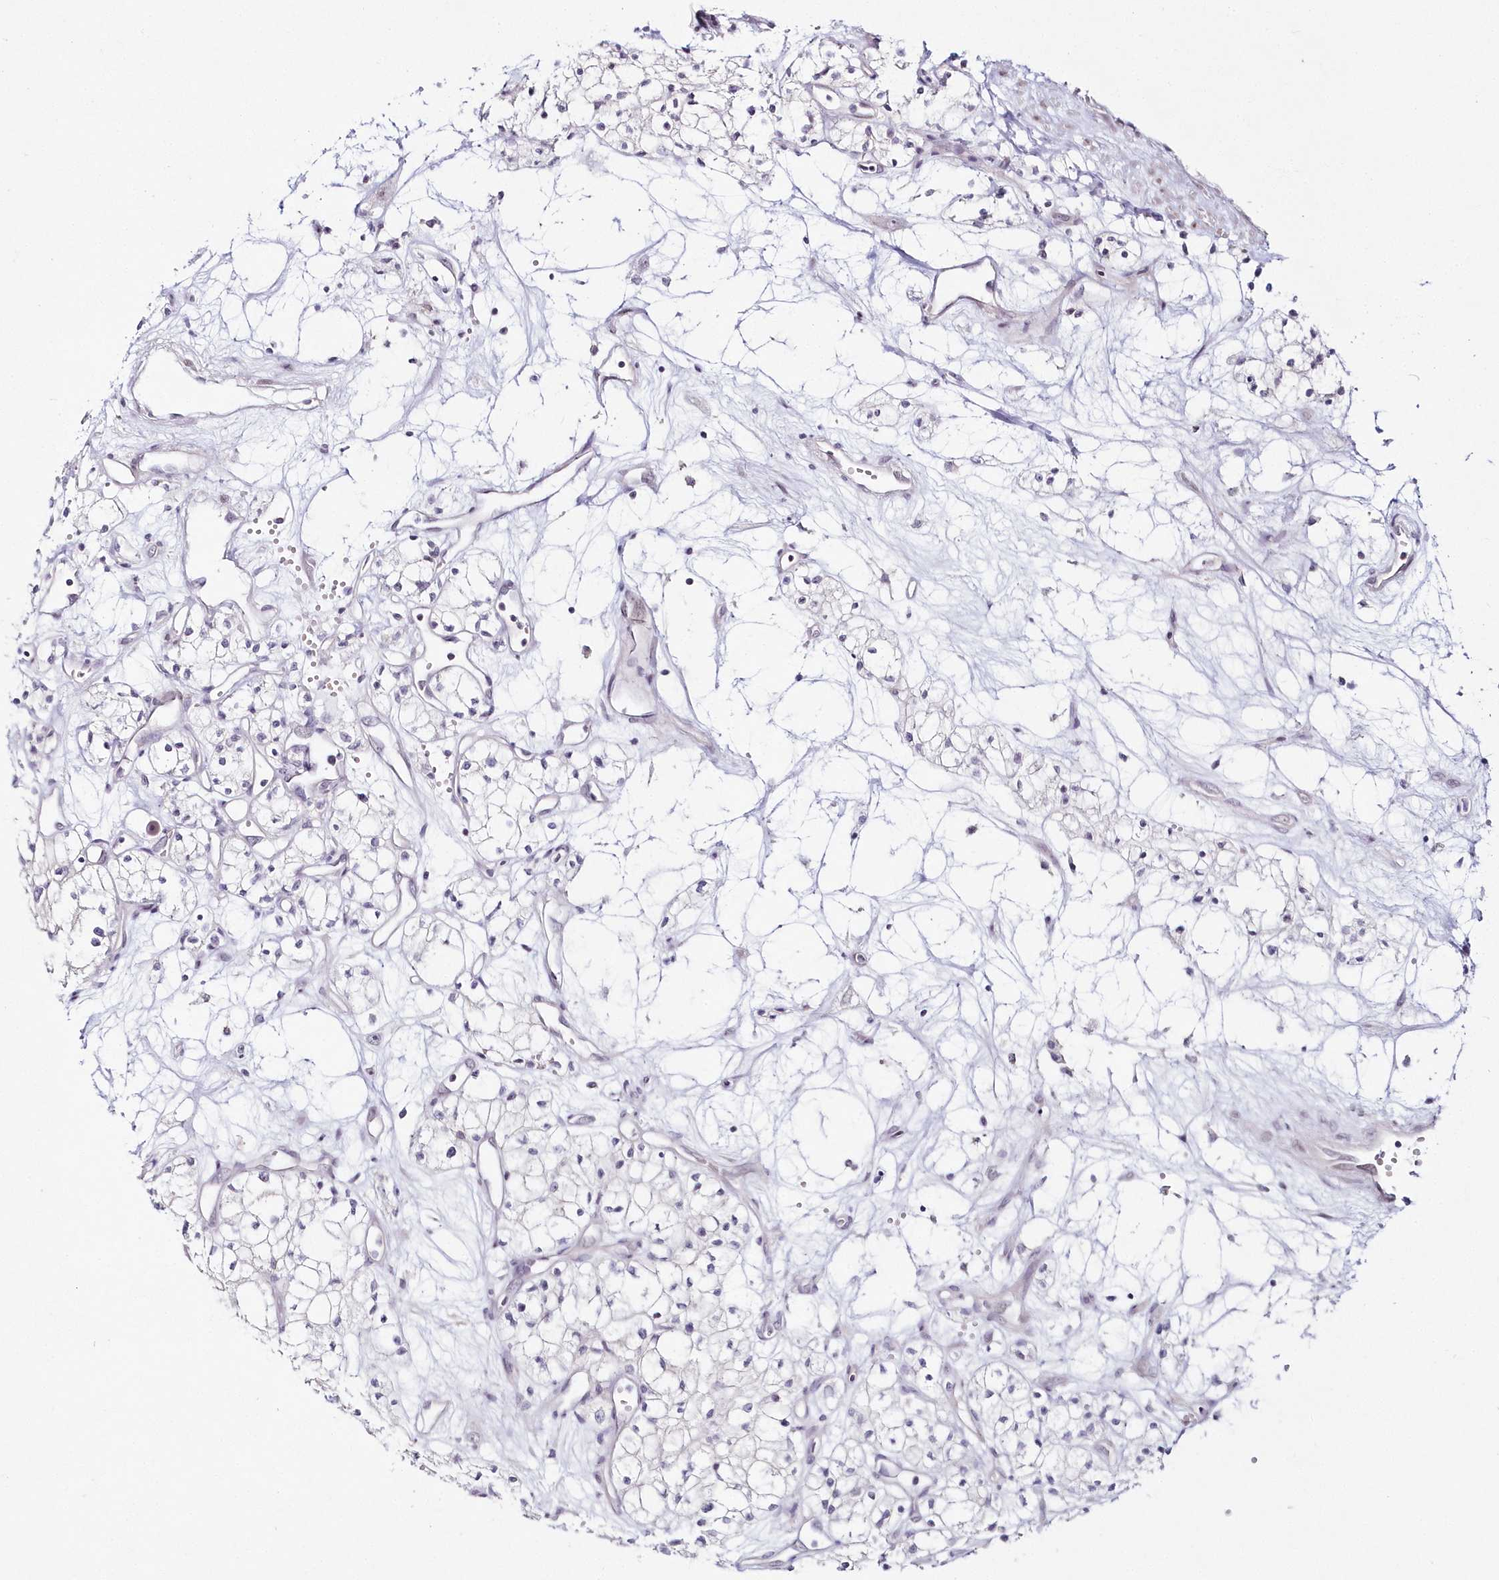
{"staining": {"intensity": "negative", "quantity": "none", "location": "none"}, "tissue": "renal cancer", "cell_type": "Tumor cells", "image_type": "cancer", "snomed": [{"axis": "morphology", "description": "Adenocarcinoma, NOS"}, {"axis": "topography", "description": "Kidney"}], "caption": "Immunohistochemical staining of human renal cancer displays no significant positivity in tumor cells.", "gene": "HYCC2", "patient": {"sex": "male", "age": 59}}